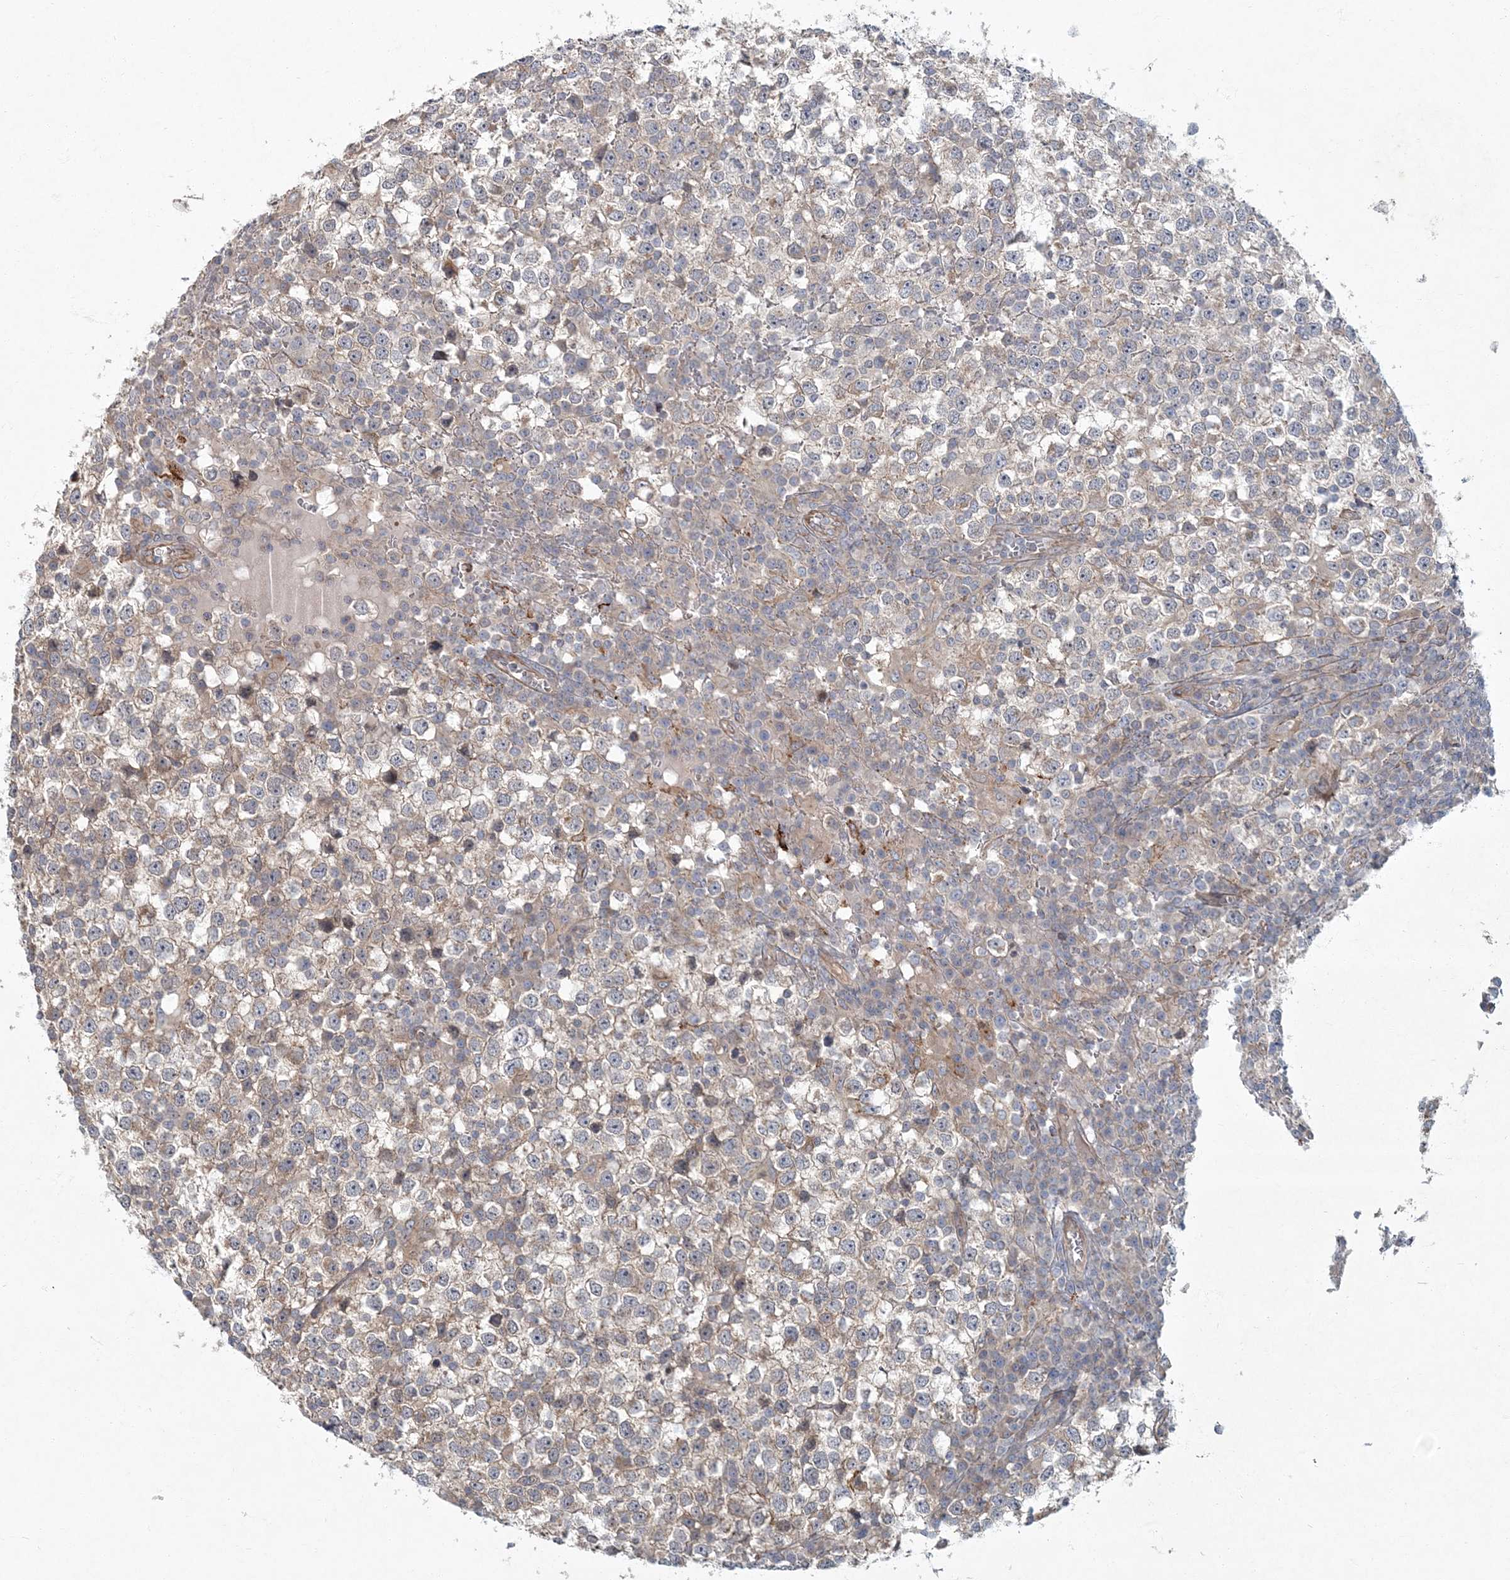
{"staining": {"intensity": "negative", "quantity": "none", "location": "none"}, "tissue": "testis cancer", "cell_type": "Tumor cells", "image_type": "cancer", "snomed": [{"axis": "morphology", "description": "Seminoma, NOS"}, {"axis": "topography", "description": "Testis"}], "caption": "IHC micrograph of human testis seminoma stained for a protein (brown), which reveals no staining in tumor cells.", "gene": "ARHGEF38", "patient": {"sex": "male", "age": 65}}